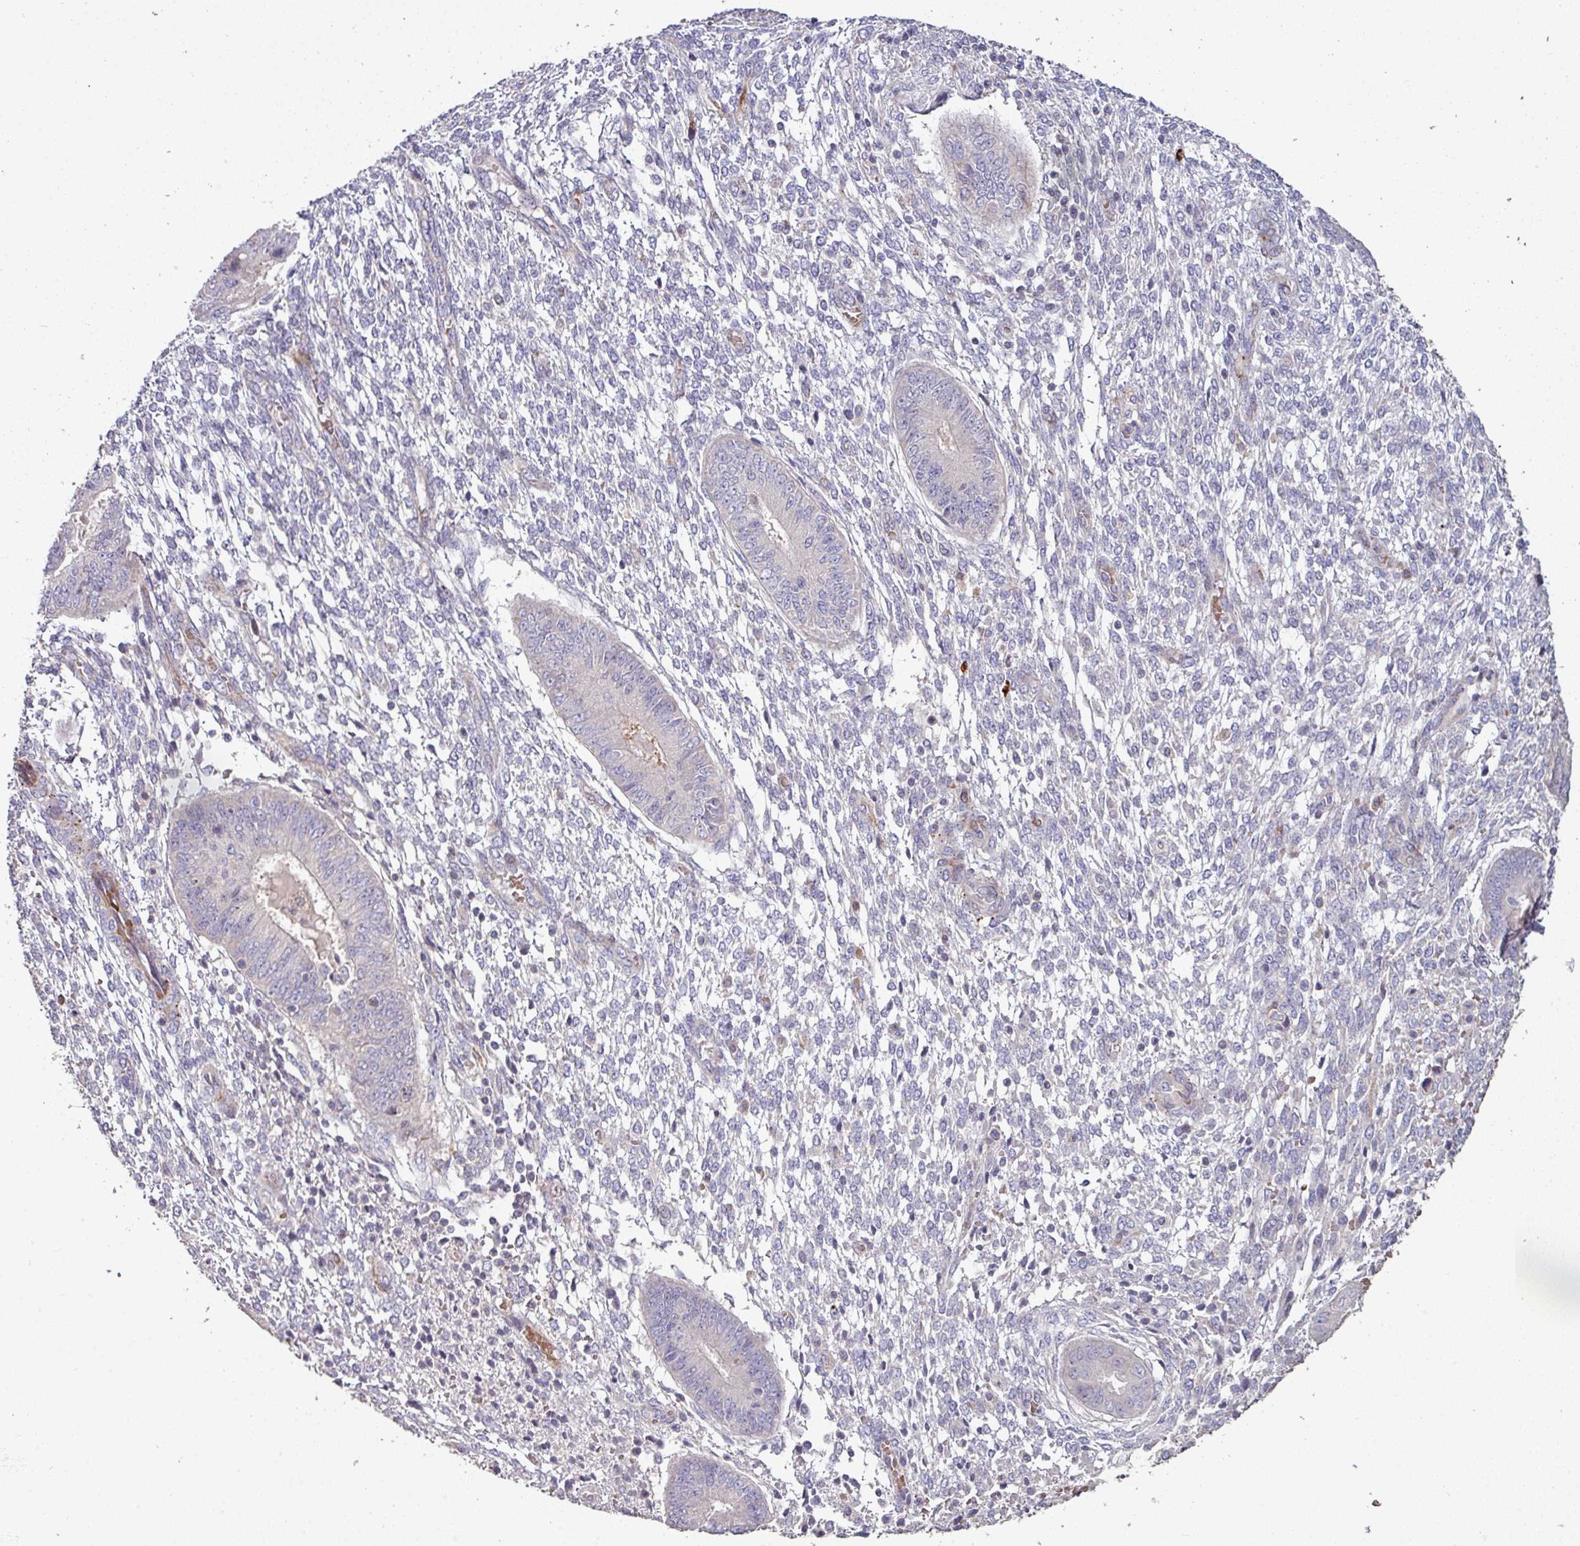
{"staining": {"intensity": "negative", "quantity": "none", "location": "none"}, "tissue": "endometrium", "cell_type": "Cells in endometrial stroma", "image_type": "normal", "snomed": [{"axis": "morphology", "description": "Normal tissue, NOS"}, {"axis": "topography", "description": "Endometrium"}], "caption": "This is an IHC image of unremarkable human endometrium. There is no positivity in cells in endometrial stroma.", "gene": "RPL23A", "patient": {"sex": "female", "age": 49}}